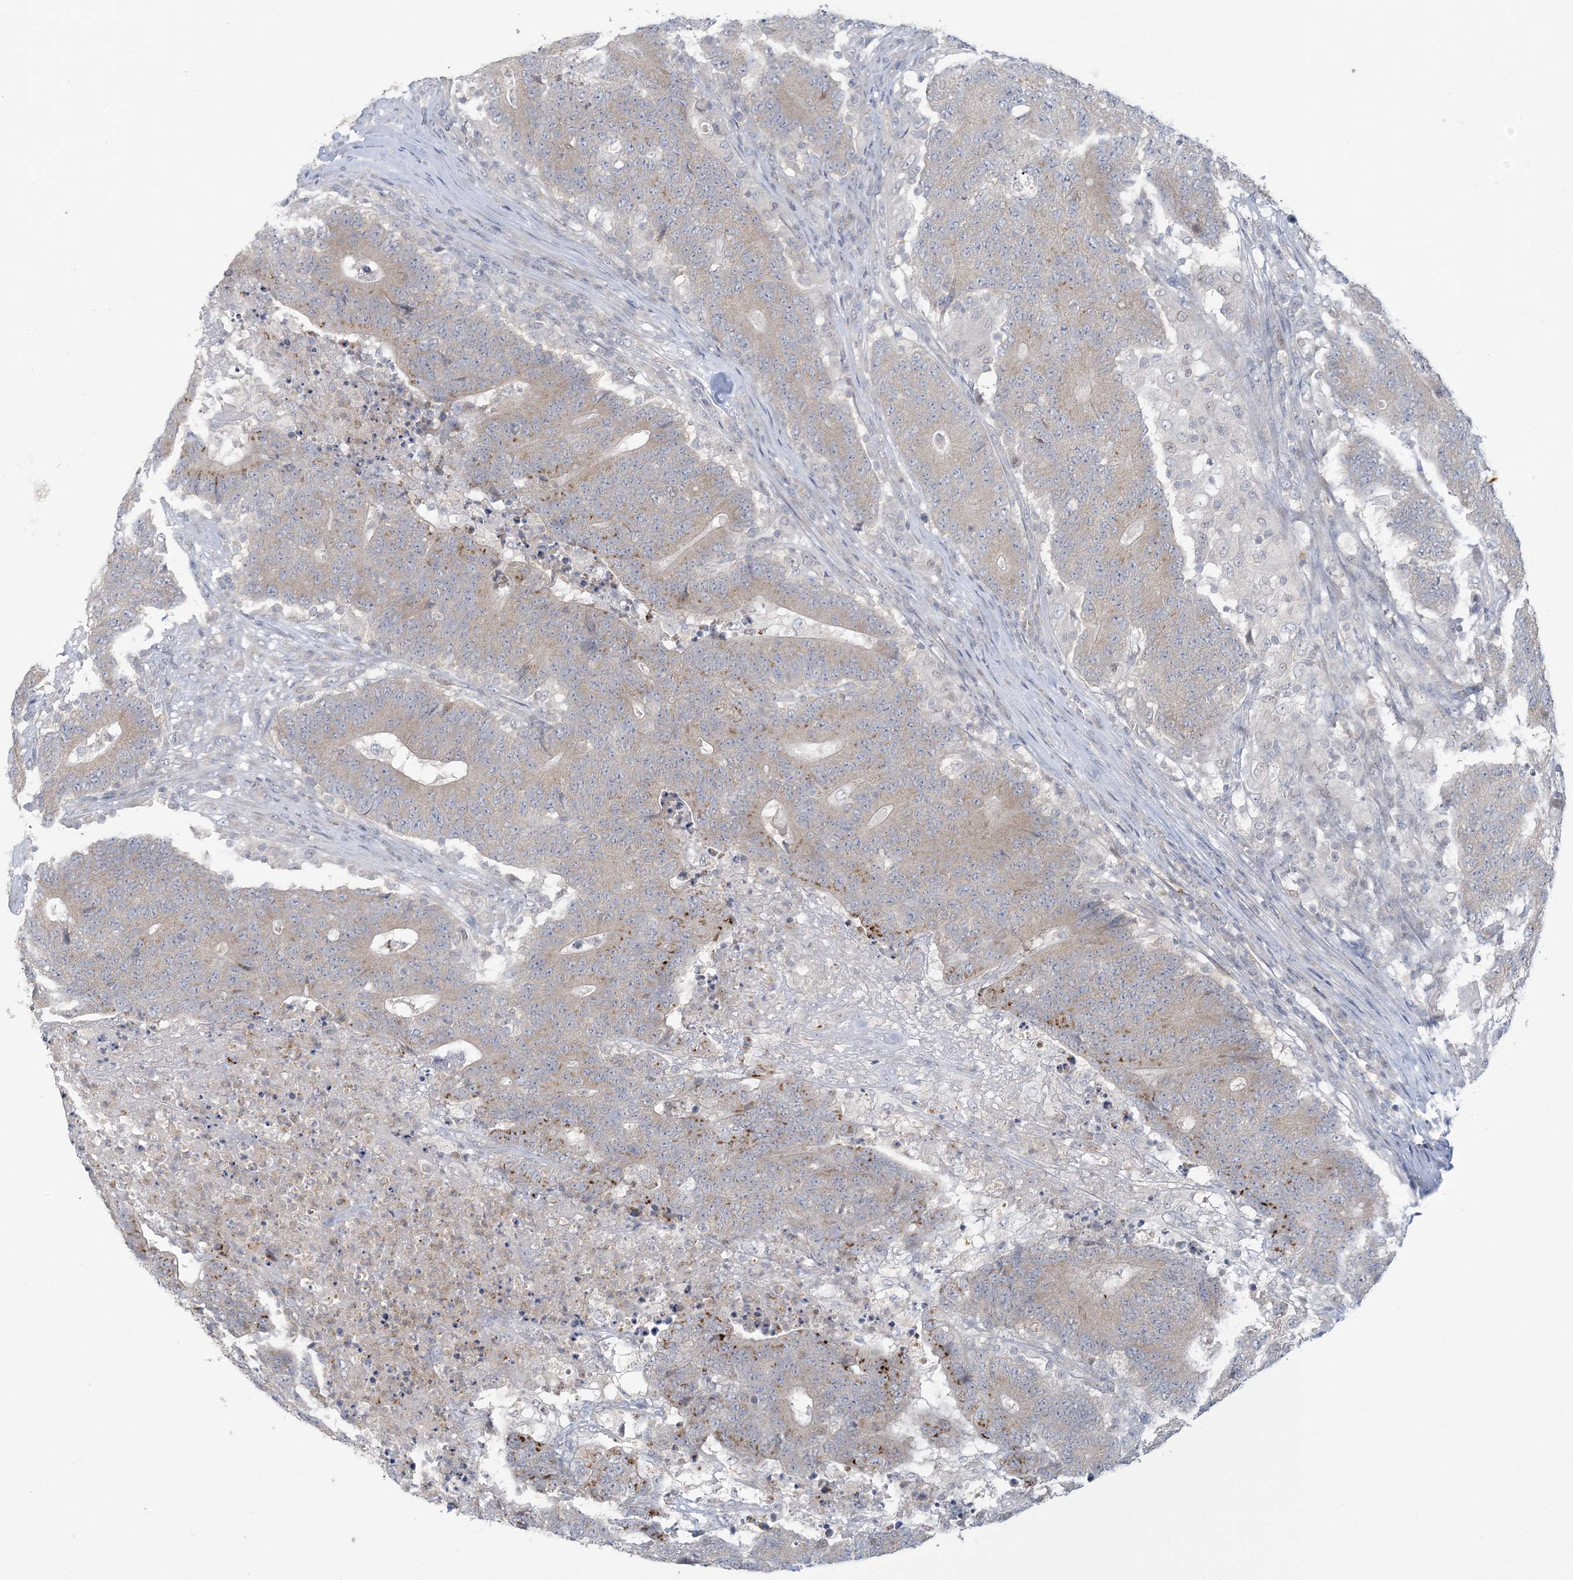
{"staining": {"intensity": "moderate", "quantity": "<25%", "location": "cytoplasmic/membranous"}, "tissue": "colorectal cancer", "cell_type": "Tumor cells", "image_type": "cancer", "snomed": [{"axis": "morphology", "description": "Normal tissue, NOS"}, {"axis": "morphology", "description": "Adenocarcinoma, NOS"}, {"axis": "topography", "description": "Colon"}], "caption": "About <25% of tumor cells in human adenocarcinoma (colorectal) show moderate cytoplasmic/membranous protein expression as visualized by brown immunohistochemical staining.", "gene": "KIF3A", "patient": {"sex": "female", "age": 75}}